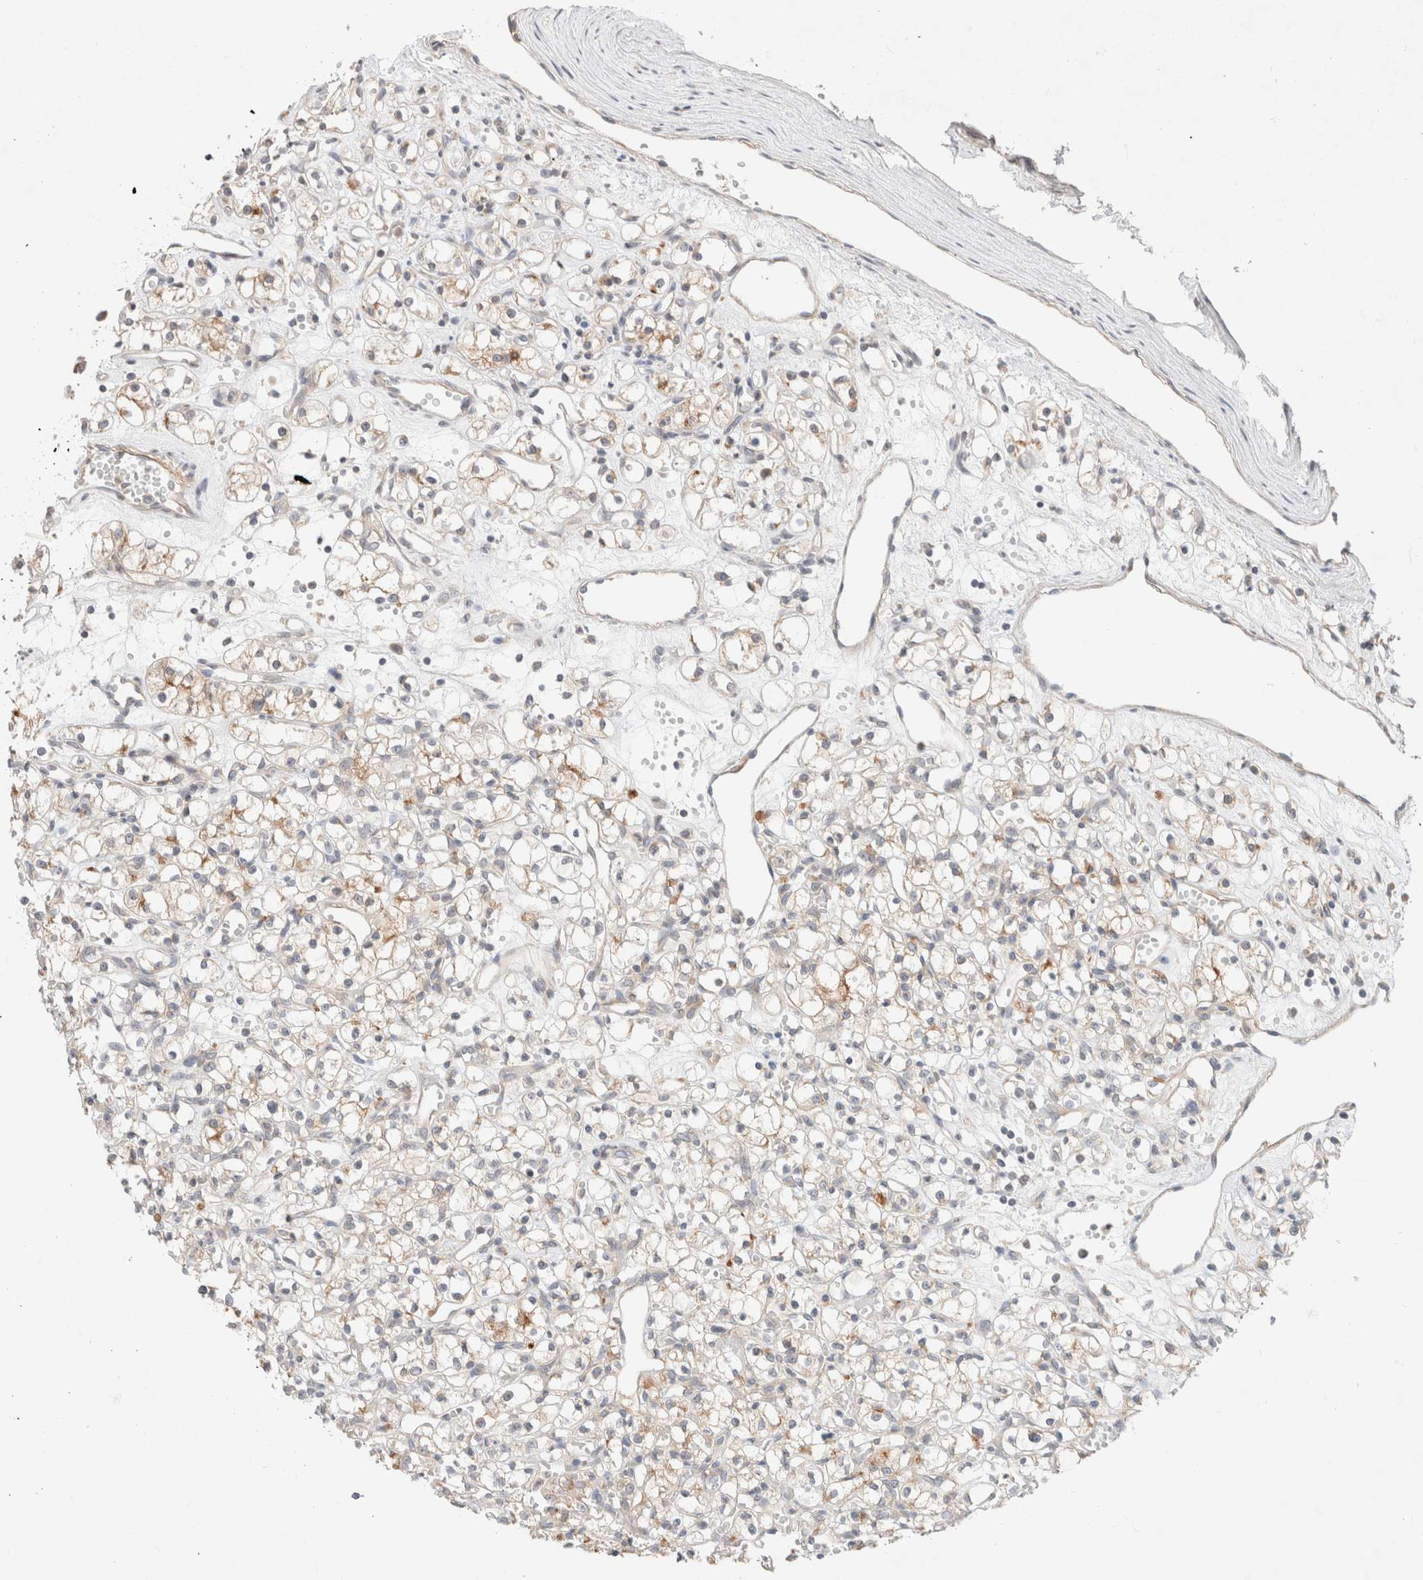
{"staining": {"intensity": "weak", "quantity": "<25%", "location": "cytoplasmic/membranous"}, "tissue": "renal cancer", "cell_type": "Tumor cells", "image_type": "cancer", "snomed": [{"axis": "morphology", "description": "Adenocarcinoma, NOS"}, {"axis": "topography", "description": "Kidney"}], "caption": "Histopathology image shows no significant protein positivity in tumor cells of renal cancer. The staining was performed using DAB (3,3'-diaminobenzidine) to visualize the protein expression in brown, while the nuclei were stained in blue with hematoxylin (Magnification: 20x).", "gene": "MARK3", "patient": {"sex": "female", "age": 59}}